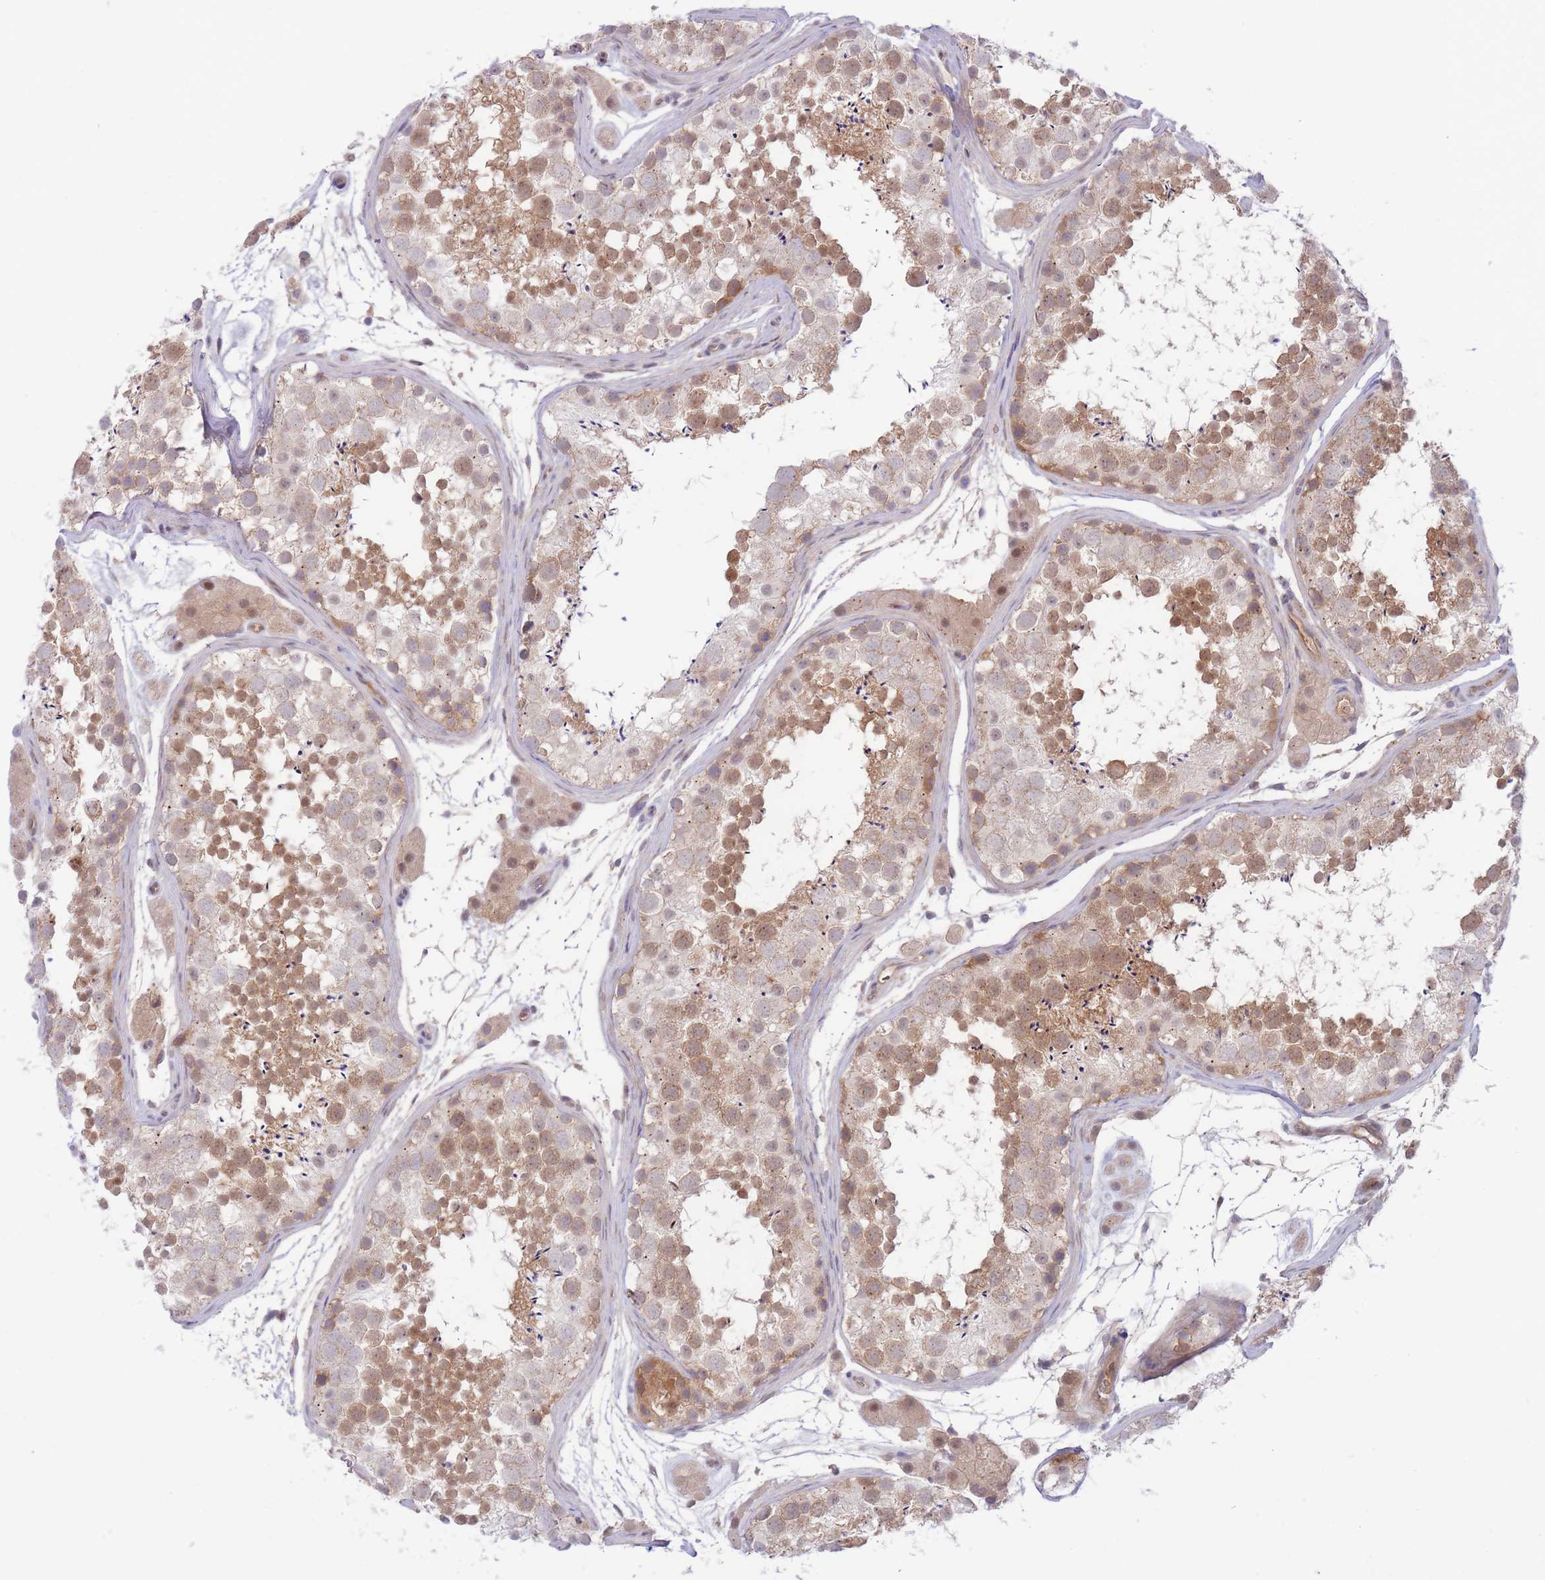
{"staining": {"intensity": "moderate", "quantity": "25%-75%", "location": "cytoplasmic/membranous,nuclear"}, "tissue": "testis", "cell_type": "Cells in seminiferous ducts", "image_type": "normal", "snomed": [{"axis": "morphology", "description": "Normal tissue, NOS"}, {"axis": "topography", "description": "Testis"}], "caption": "A brown stain labels moderate cytoplasmic/membranous,nuclear positivity of a protein in cells in seminiferous ducts of normal testis.", "gene": "APOL4", "patient": {"sex": "male", "age": 41}}